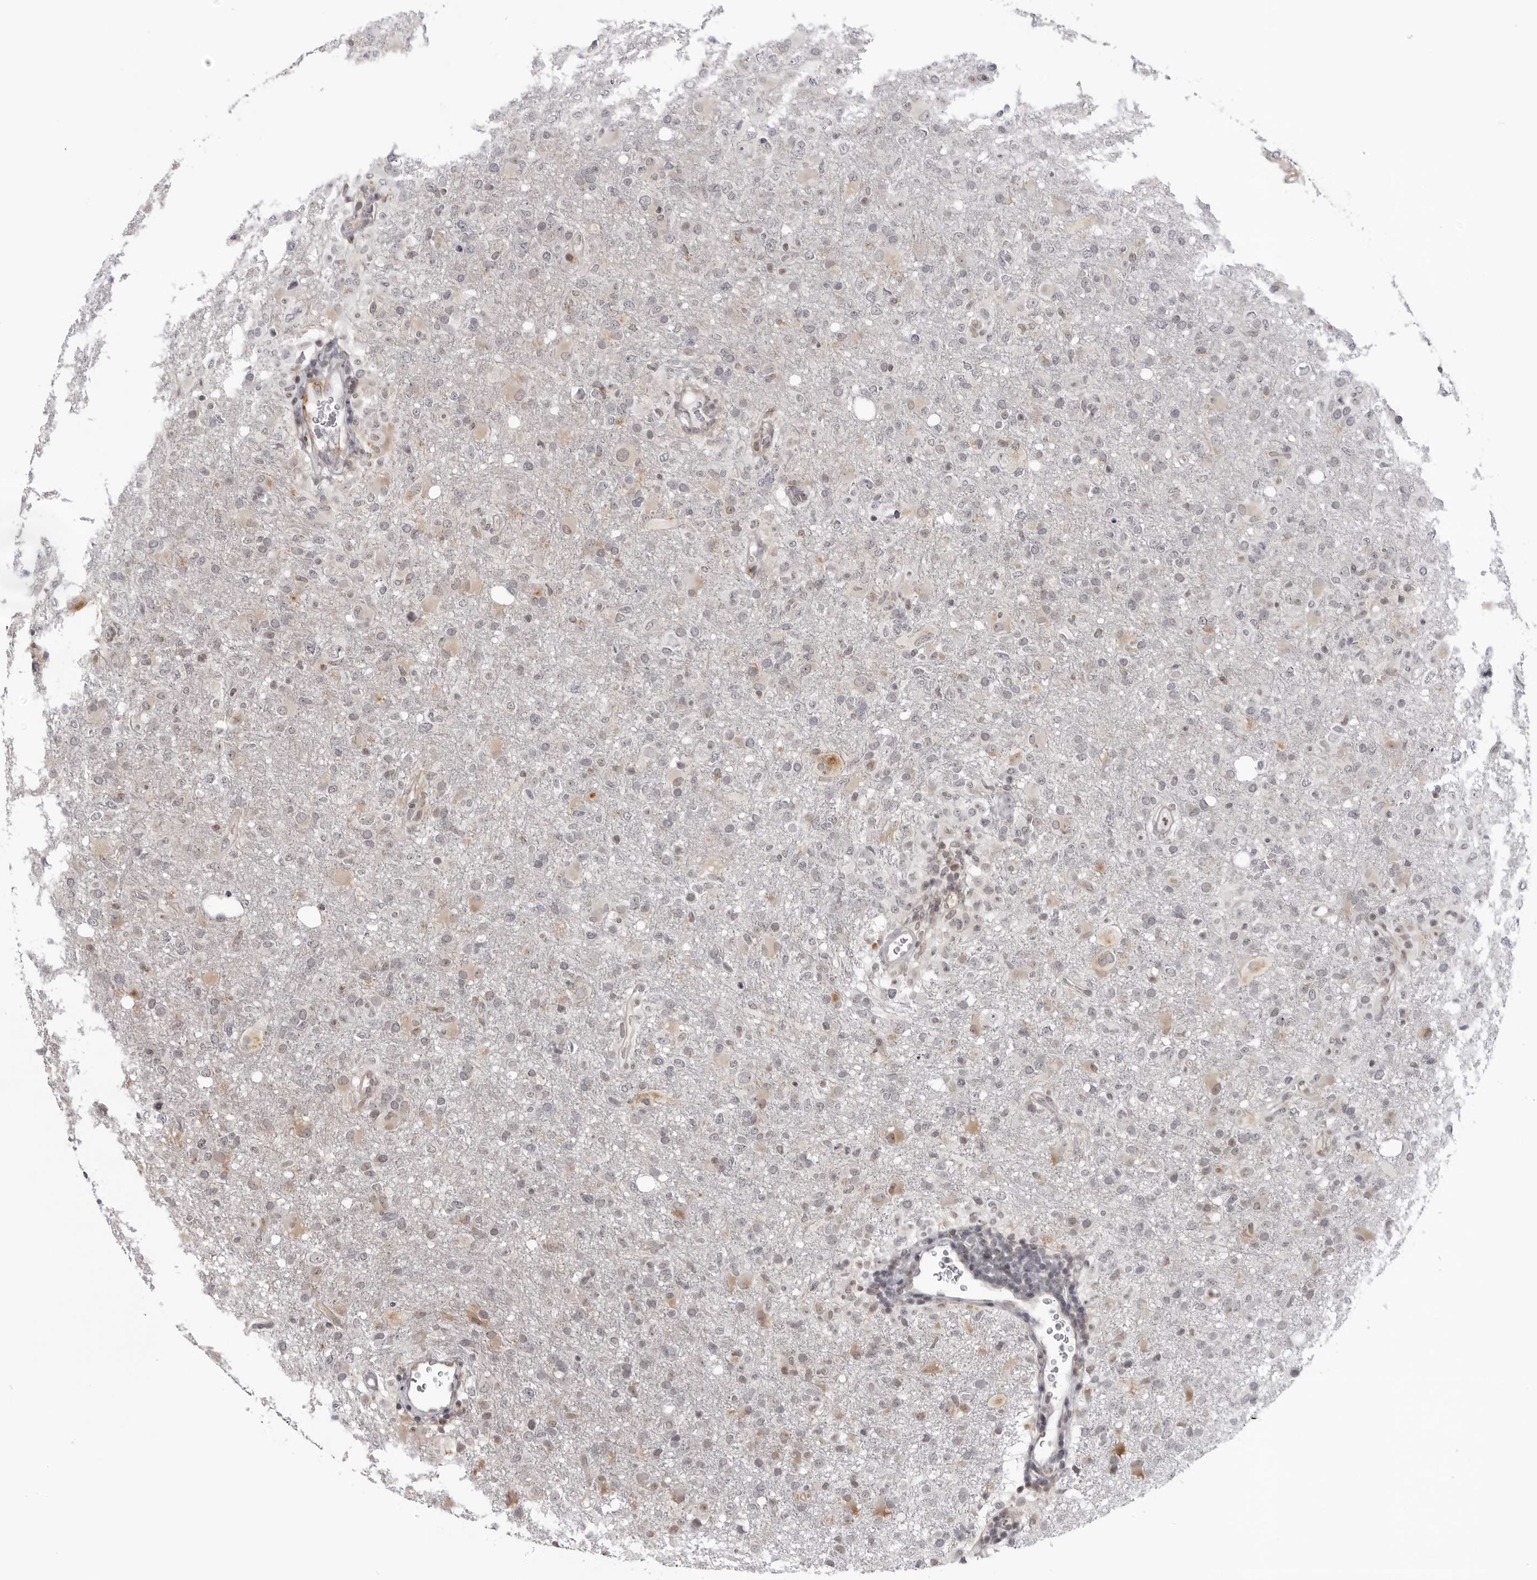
{"staining": {"intensity": "negative", "quantity": "none", "location": "none"}, "tissue": "glioma", "cell_type": "Tumor cells", "image_type": "cancer", "snomed": [{"axis": "morphology", "description": "Glioma, malignant, High grade"}, {"axis": "topography", "description": "Brain"}], "caption": "The IHC image has no significant staining in tumor cells of malignant glioma (high-grade) tissue.", "gene": "MRPS15", "patient": {"sex": "female", "age": 57}}